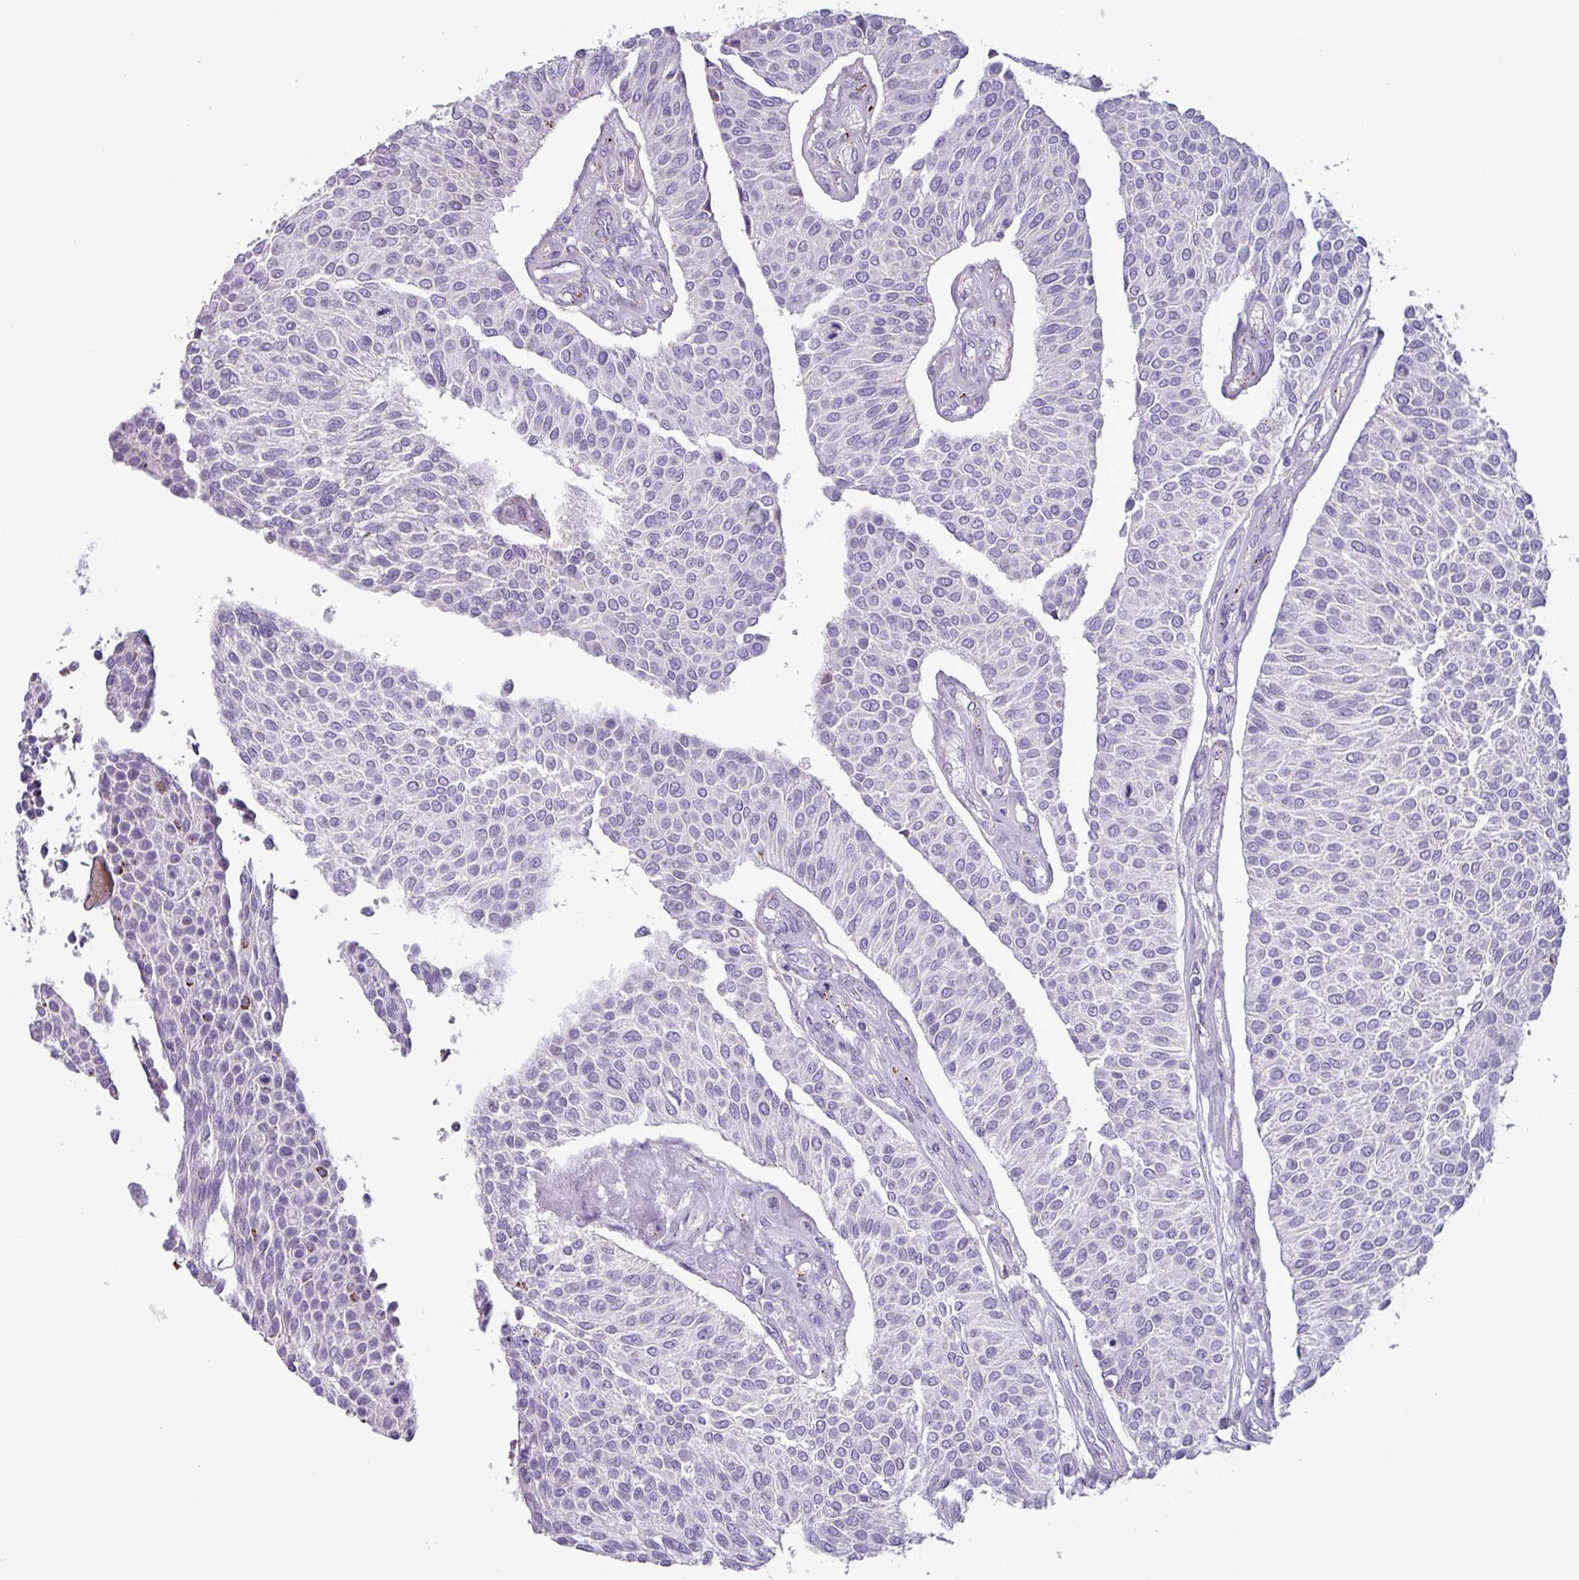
{"staining": {"intensity": "negative", "quantity": "none", "location": "none"}, "tissue": "urothelial cancer", "cell_type": "Tumor cells", "image_type": "cancer", "snomed": [{"axis": "morphology", "description": "Urothelial carcinoma, NOS"}, {"axis": "topography", "description": "Urinary bladder"}], "caption": "IHC photomicrograph of transitional cell carcinoma stained for a protein (brown), which reveals no positivity in tumor cells.", "gene": "PLIN2", "patient": {"sex": "male", "age": 55}}